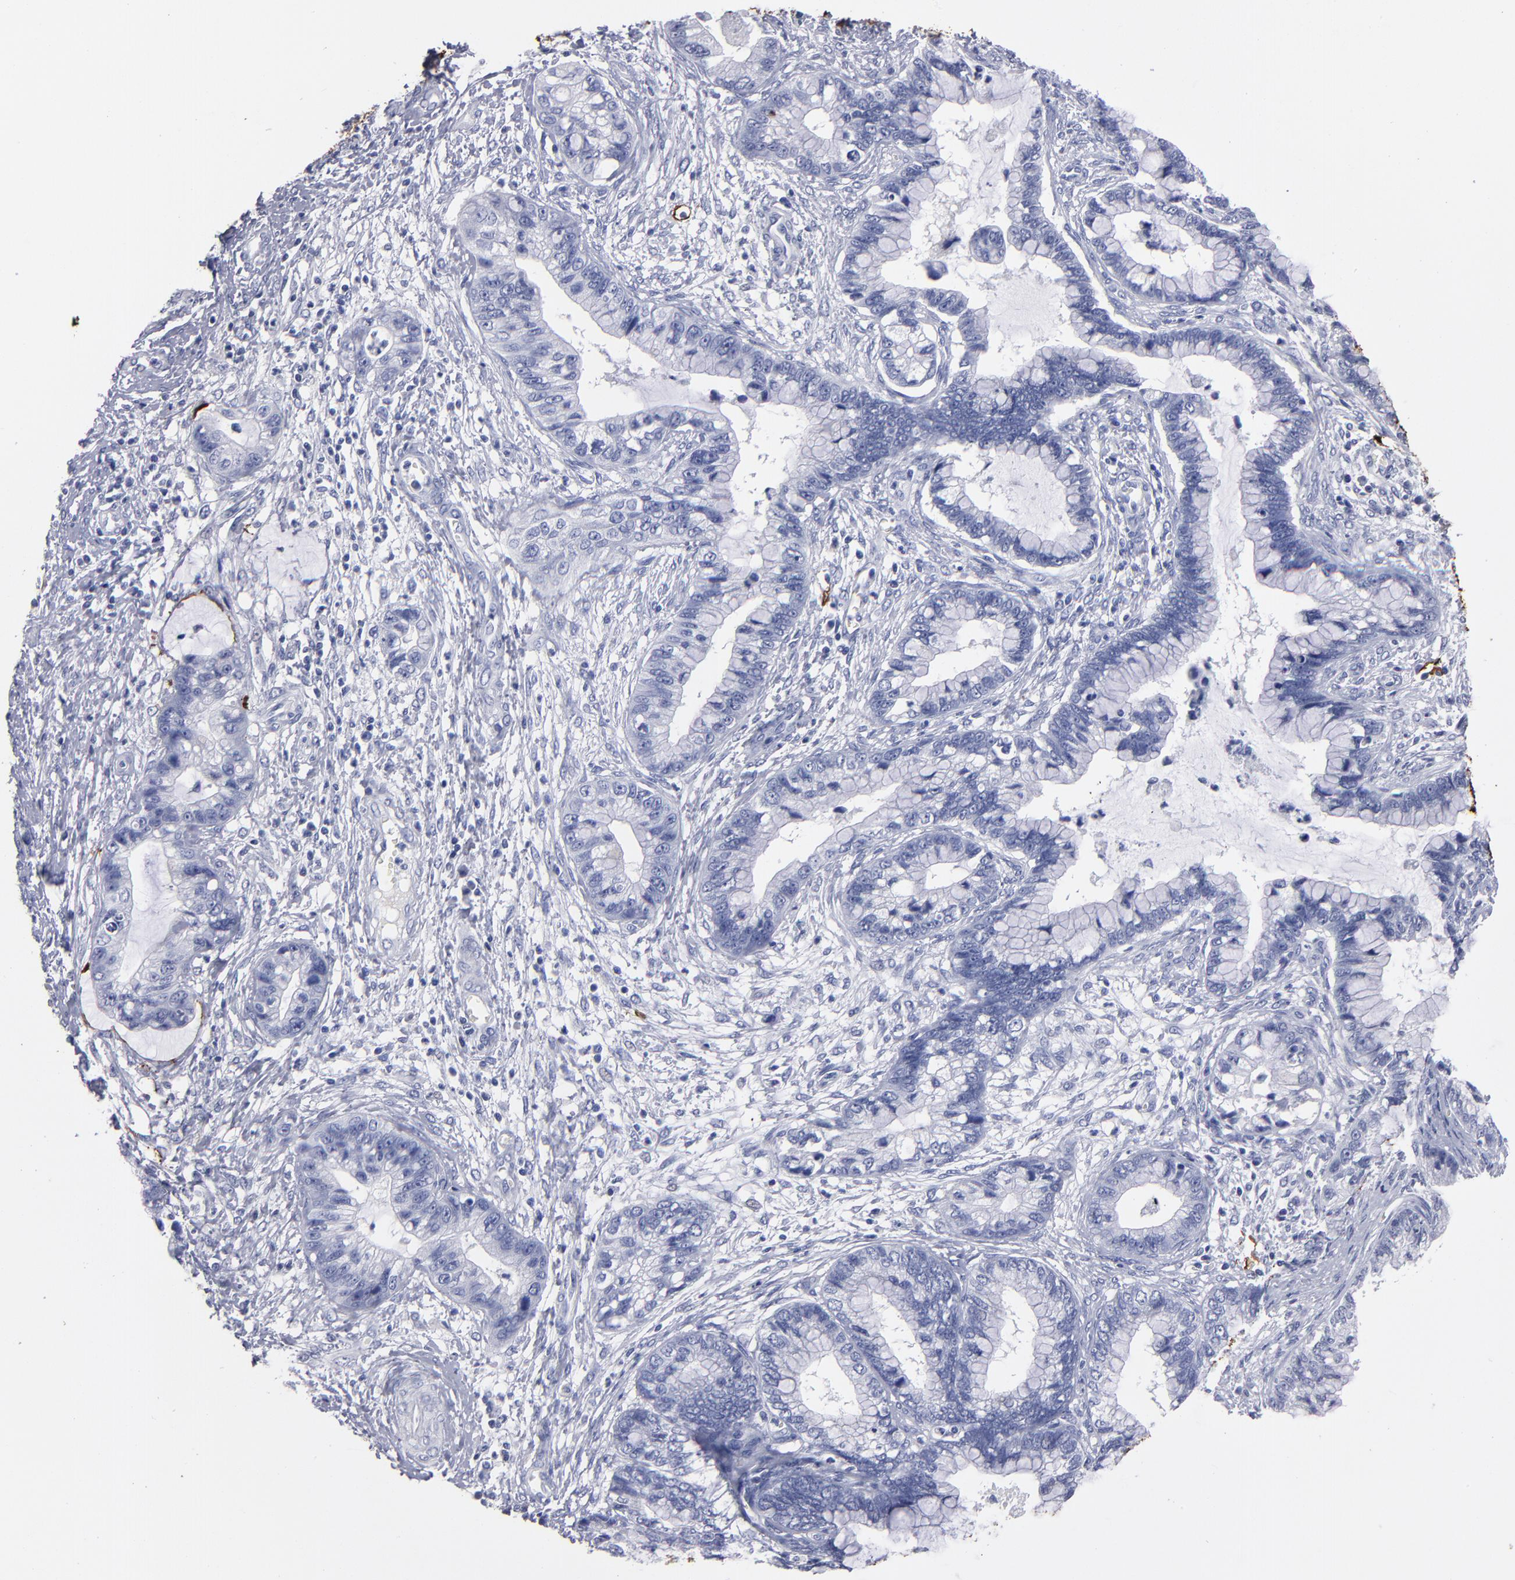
{"staining": {"intensity": "negative", "quantity": "none", "location": "none"}, "tissue": "cervical cancer", "cell_type": "Tumor cells", "image_type": "cancer", "snomed": [{"axis": "morphology", "description": "Adenocarcinoma, NOS"}, {"axis": "topography", "description": "Cervix"}], "caption": "Immunohistochemical staining of human cervical adenocarcinoma demonstrates no significant positivity in tumor cells. (DAB IHC with hematoxylin counter stain).", "gene": "FABP4", "patient": {"sex": "female", "age": 44}}